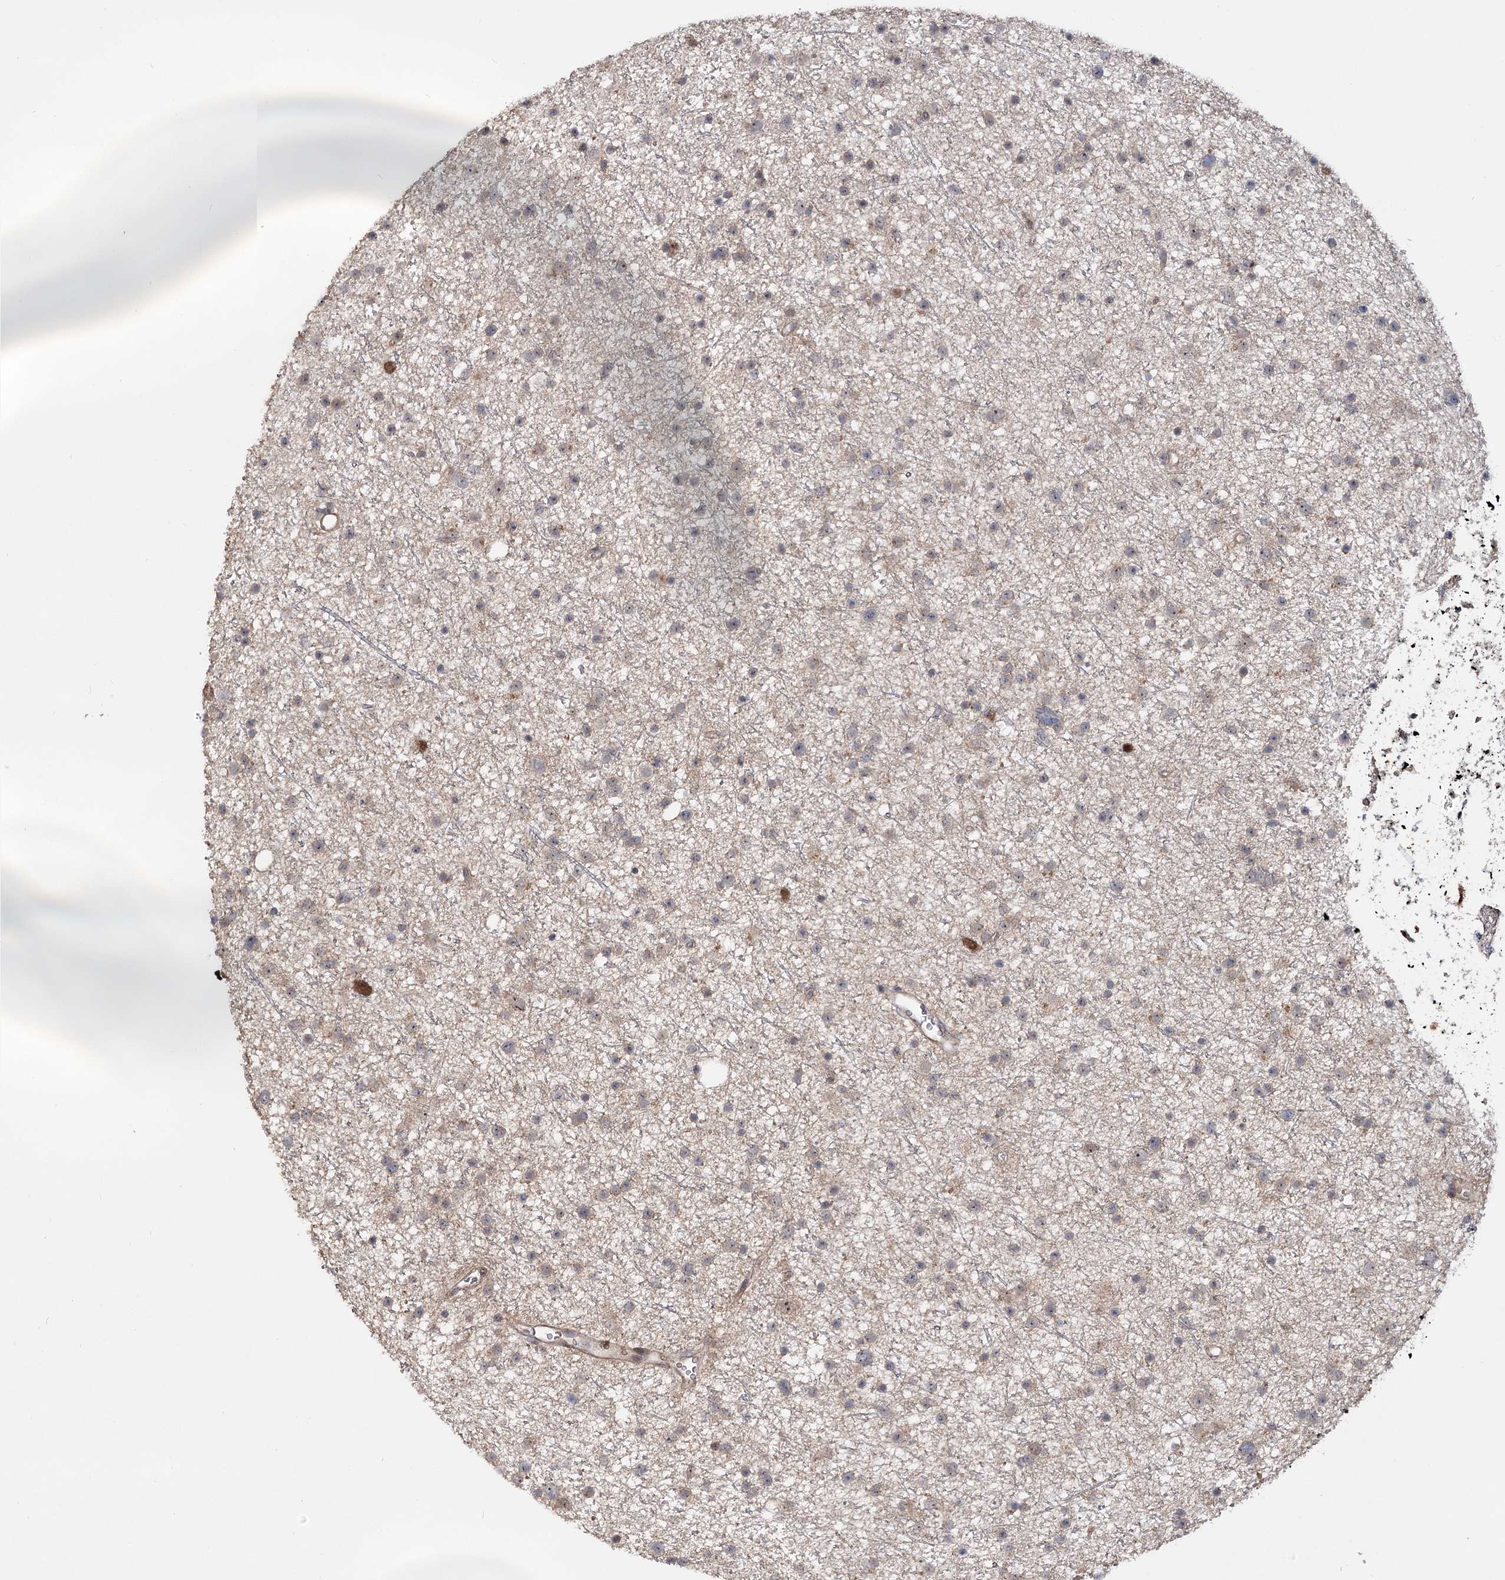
{"staining": {"intensity": "negative", "quantity": "none", "location": "none"}, "tissue": "glioma", "cell_type": "Tumor cells", "image_type": "cancer", "snomed": [{"axis": "morphology", "description": "Glioma, malignant, Low grade"}, {"axis": "topography", "description": "Cerebral cortex"}], "caption": "An image of human malignant glioma (low-grade) is negative for staining in tumor cells.", "gene": "PIK3C2A", "patient": {"sex": "female", "age": 39}}